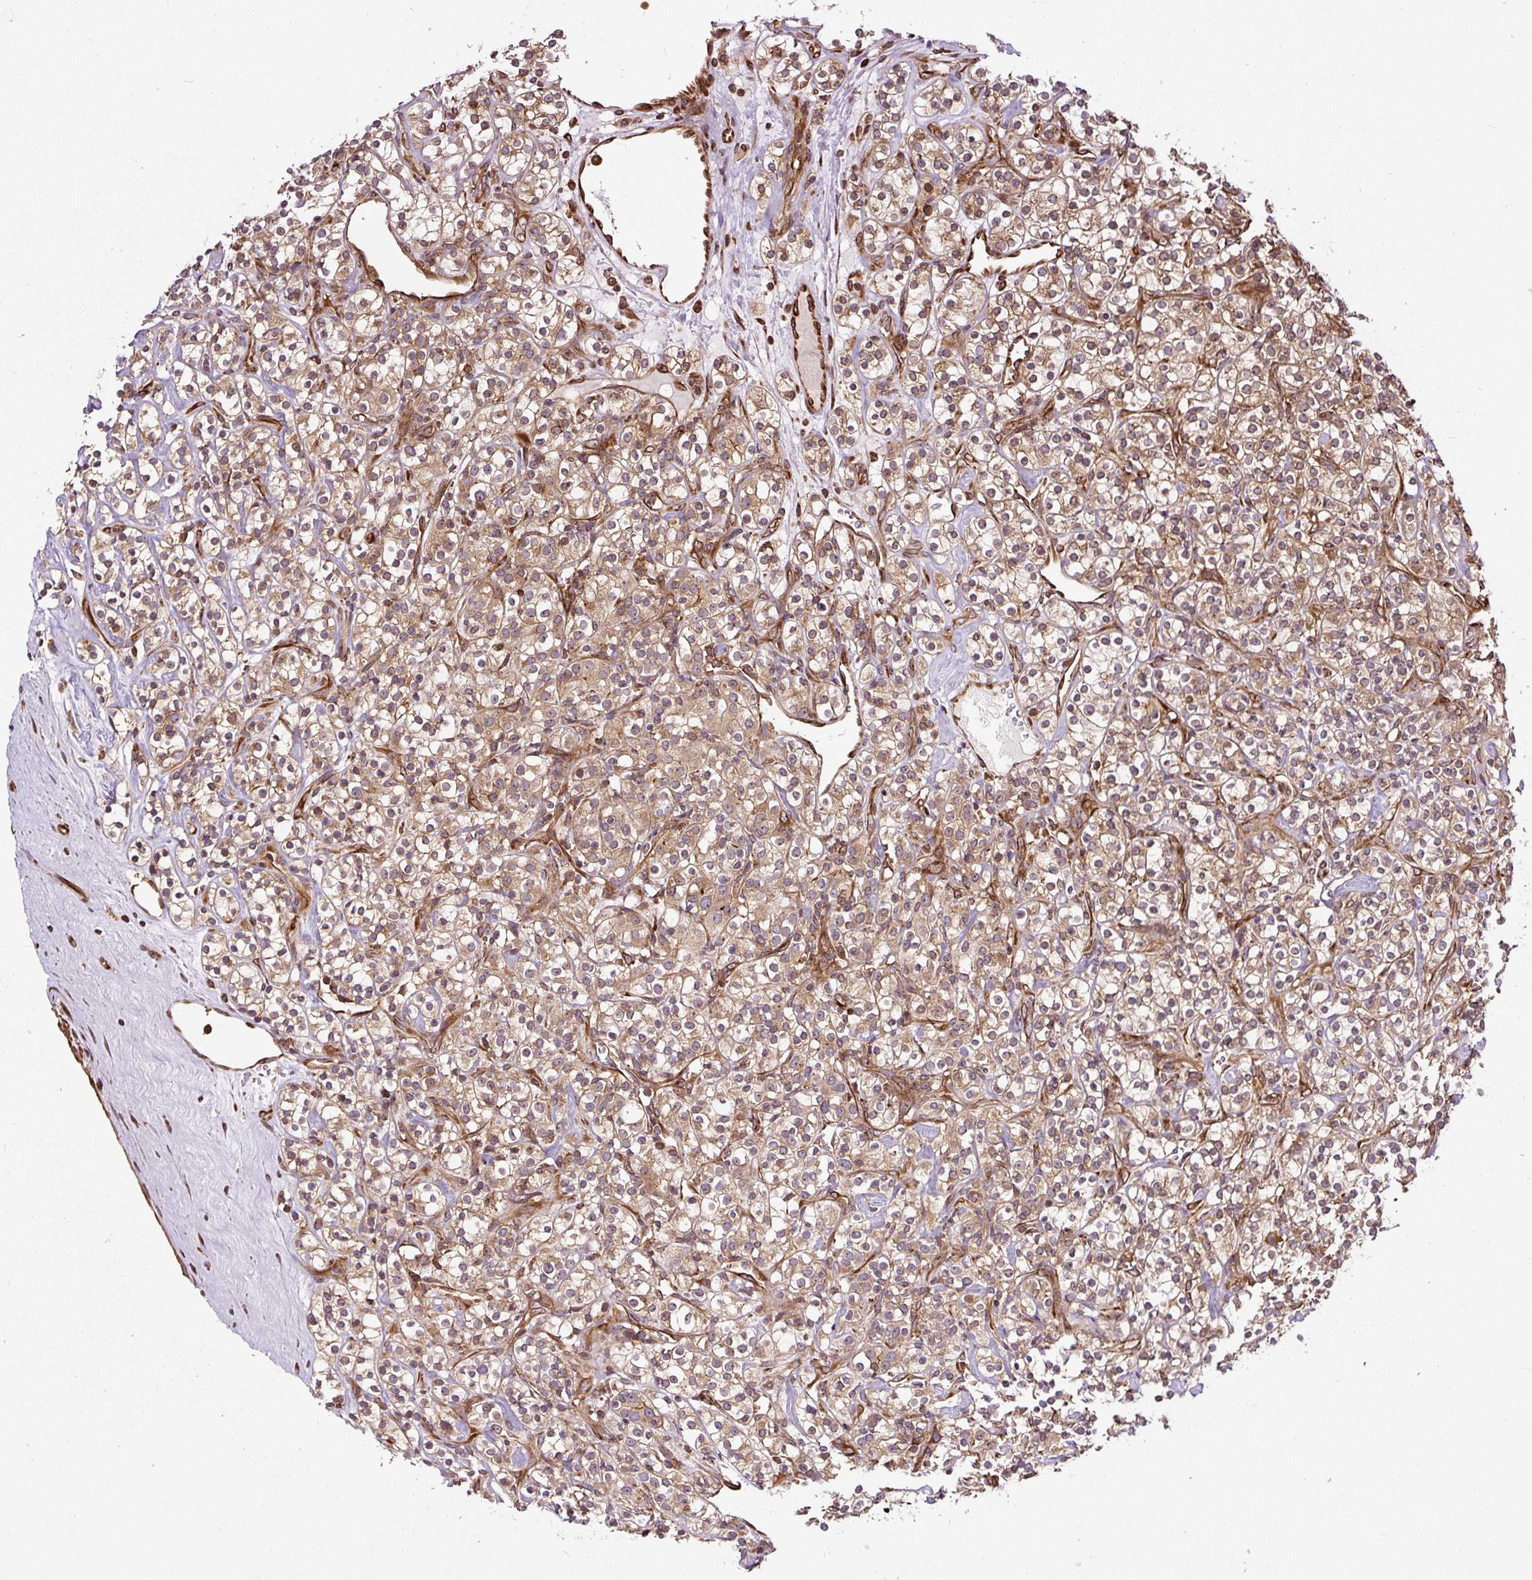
{"staining": {"intensity": "moderate", "quantity": ">75%", "location": "cytoplasmic/membranous"}, "tissue": "renal cancer", "cell_type": "Tumor cells", "image_type": "cancer", "snomed": [{"axis": "morphology", "description": "Adenocarcinoma, NOS"}, {"axis": "topography", "description": "Kidney"}], "caption": "This image exhibits immunohistochemistry (IHC) staining of human renal cancer, with medium moderate cytoplasmic/membranous expression in about >75% of tumor cells.", "gene": "KDM4E", "patient": {"sex": "male", "age": 77}}